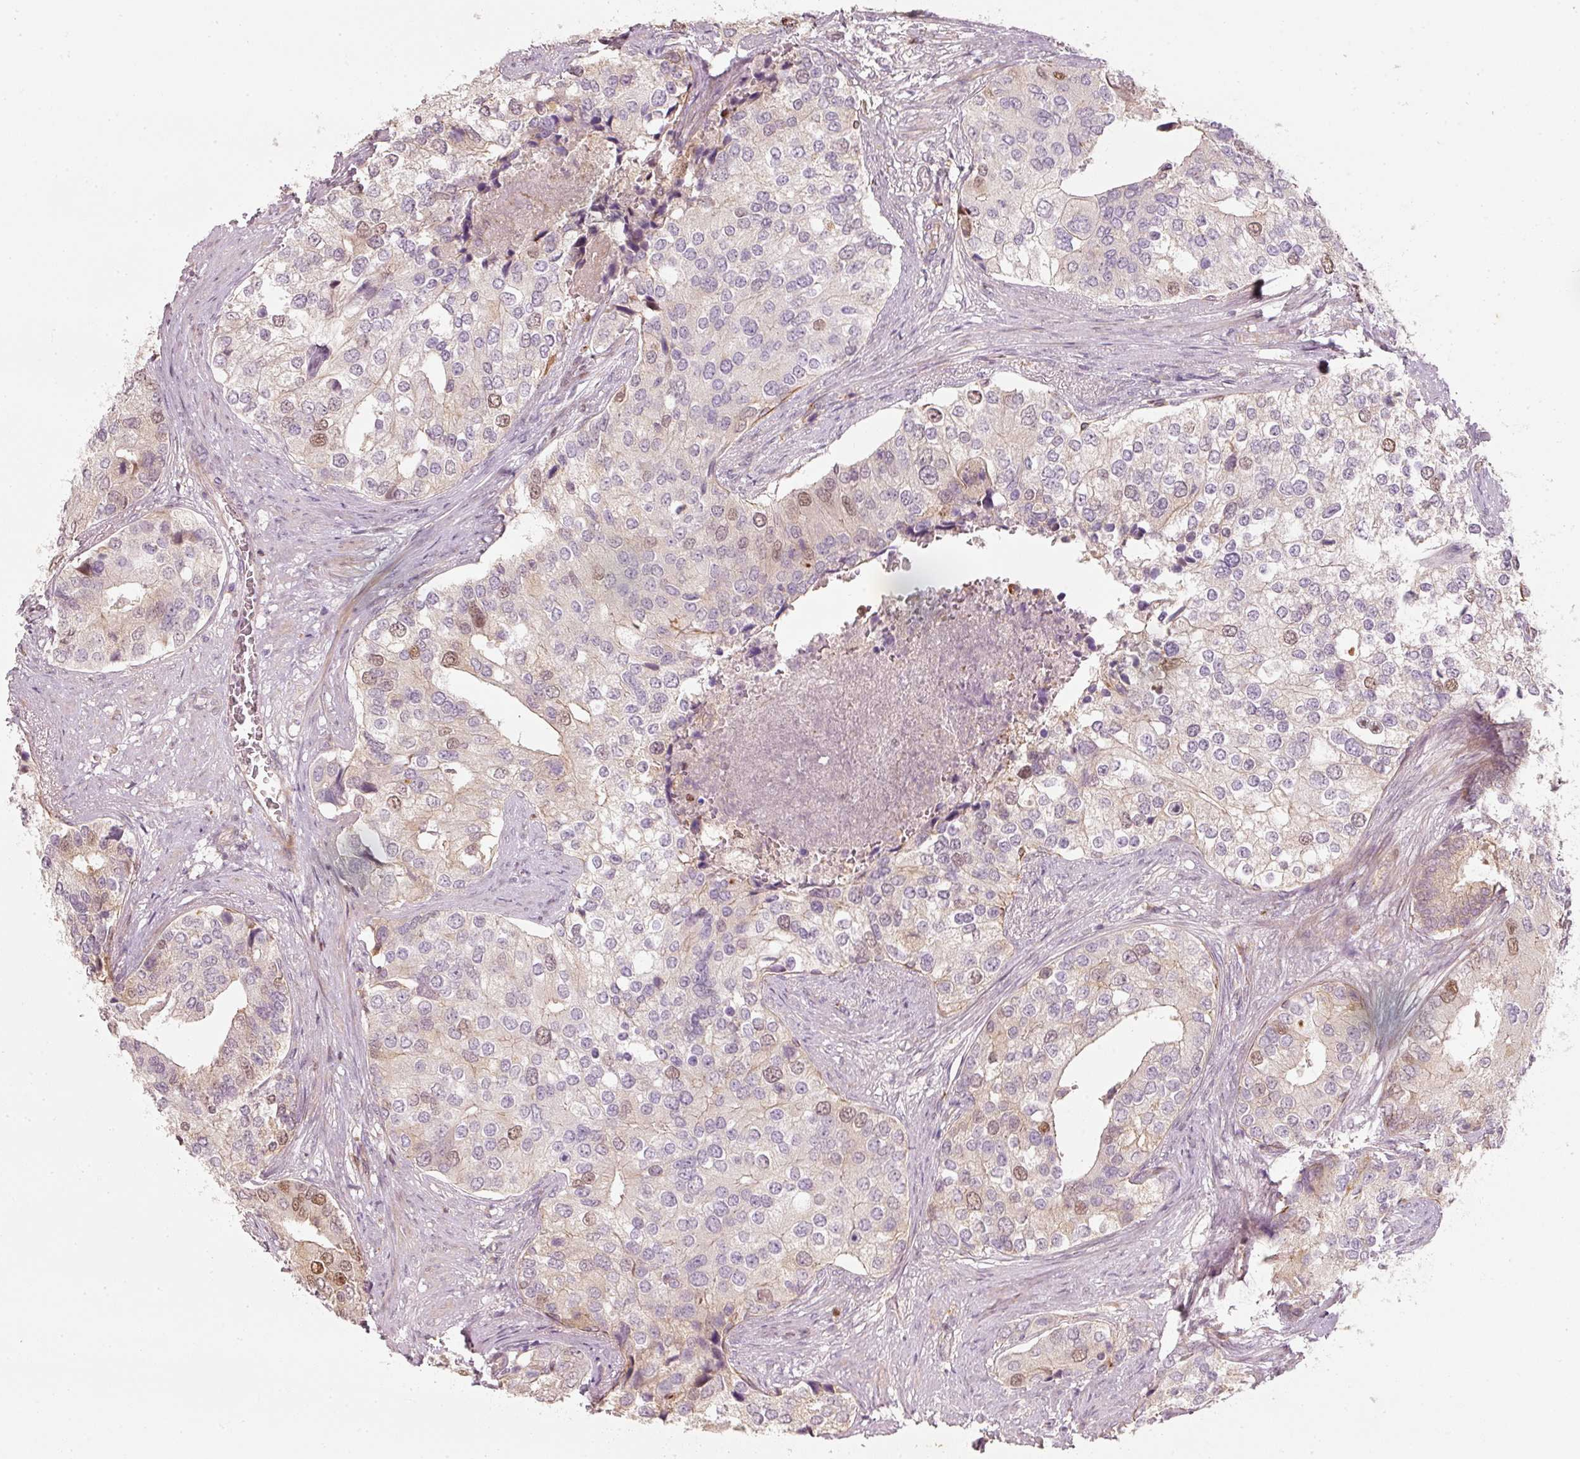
{"staining": {"intensity": "weak", "quantity": "<25%", "location": "nuclear"}, "tissue": "prostate cancer", "cell_type": "Tumor cells", "image_type": "cancer", "snomed": [{"axis": "morphology", "description": "Adenocarcinoma, High grade"}, {"axis": "topography", "description": "Prostate"}], "caption": "This is an IHC histopathology image of prostate cancer (high-grade adenocarcinoma). There is no staining in tumor cells.", "gene": "TREX2", "patient": {"sex": "male", "age": 62}}